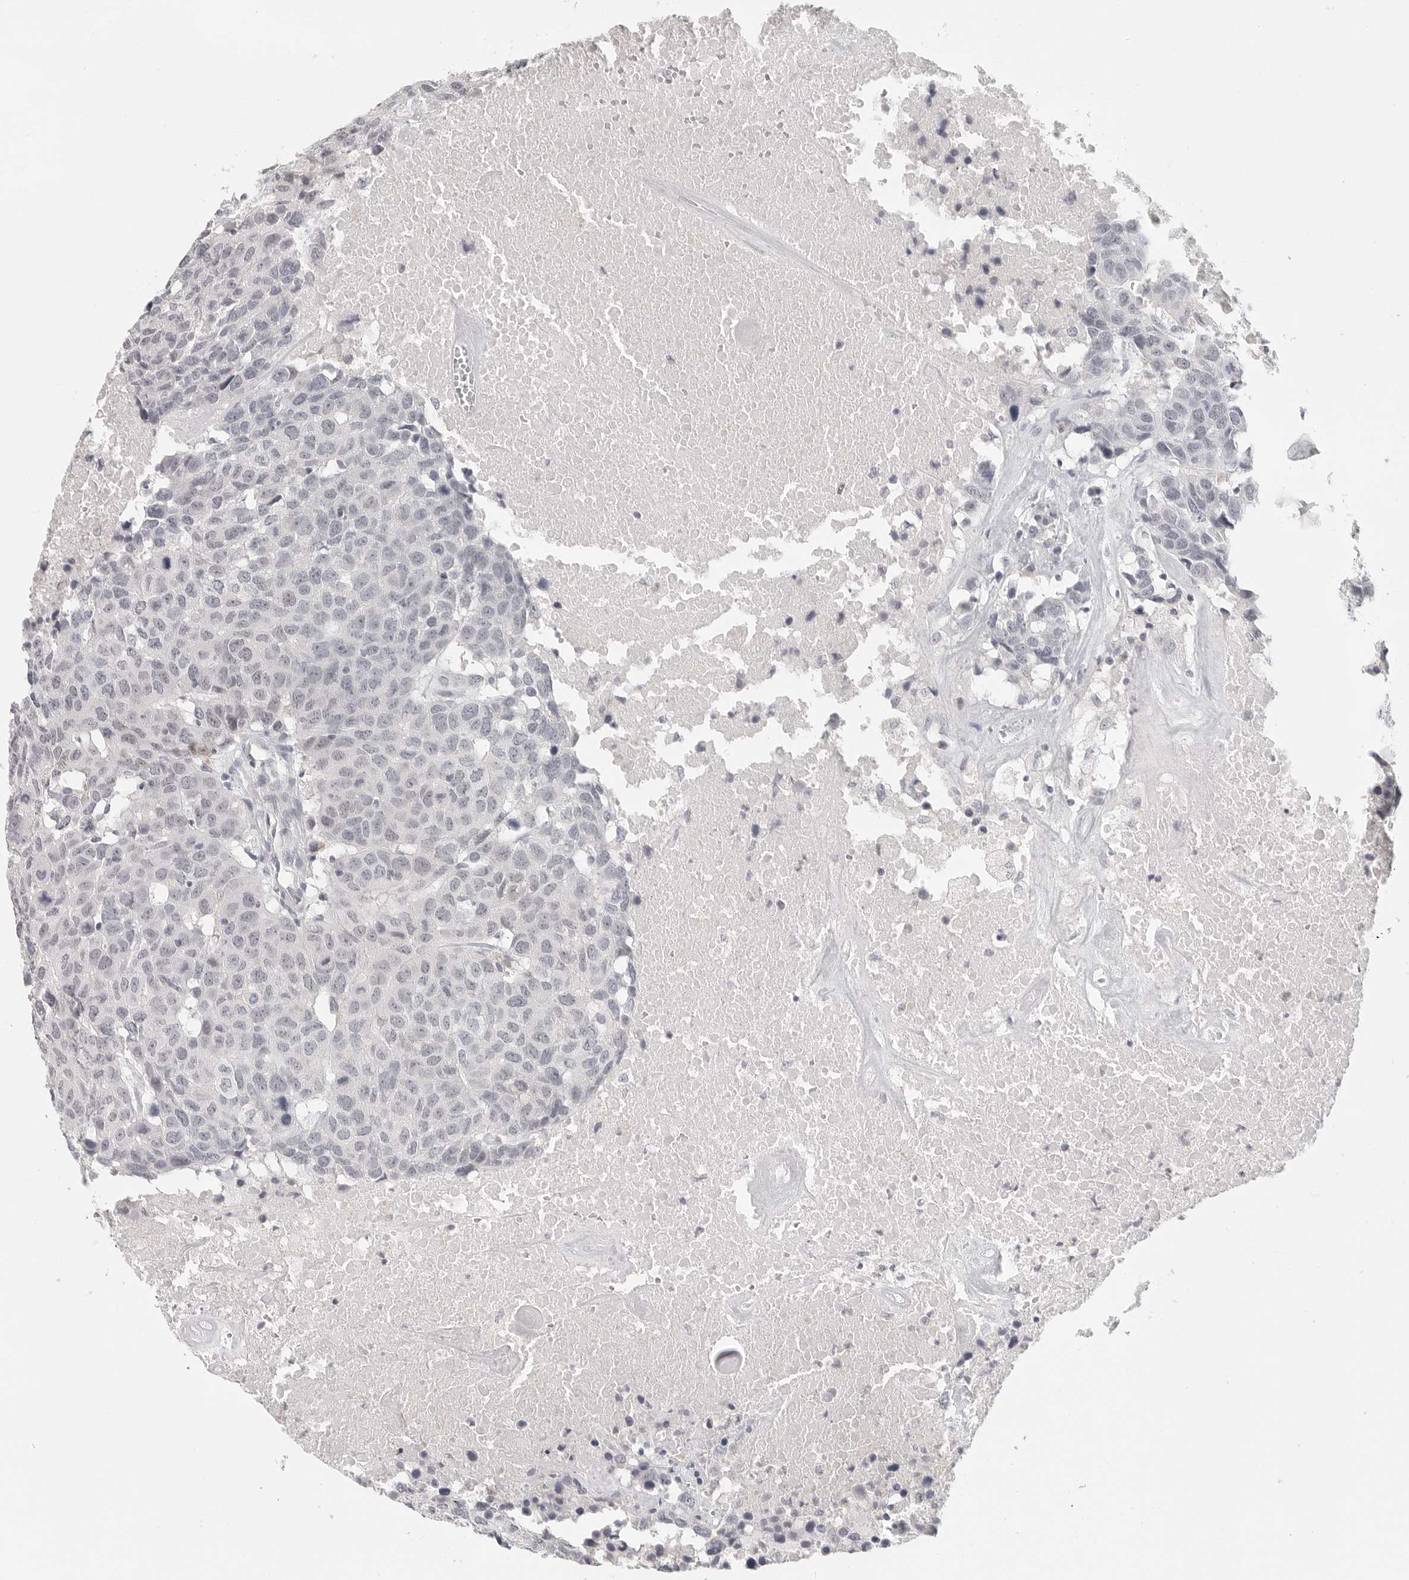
{"staining": {"intensity": "negative", "quantity": "none", "location": "none"}, "tissue": "head and neck cancer", "cell_type": "Tumor cells", "image_type": "cancer", "snomed": [{"axis": "morphology", "description": "Squamous cell carcinoma, NOS"}, {"axis": "topography", "description": "Head-Neck"}], "caption": "This histopathology image is of squamous cell carcinoma (head and neck) stained with immunohistochemistry (IHC) to label a protein in brown with the nuclei are counter-stained blue. There is no positivity in tumor cells.", "gene": "HMGCS2", "patient": {"sex": "male", "age": 66}}